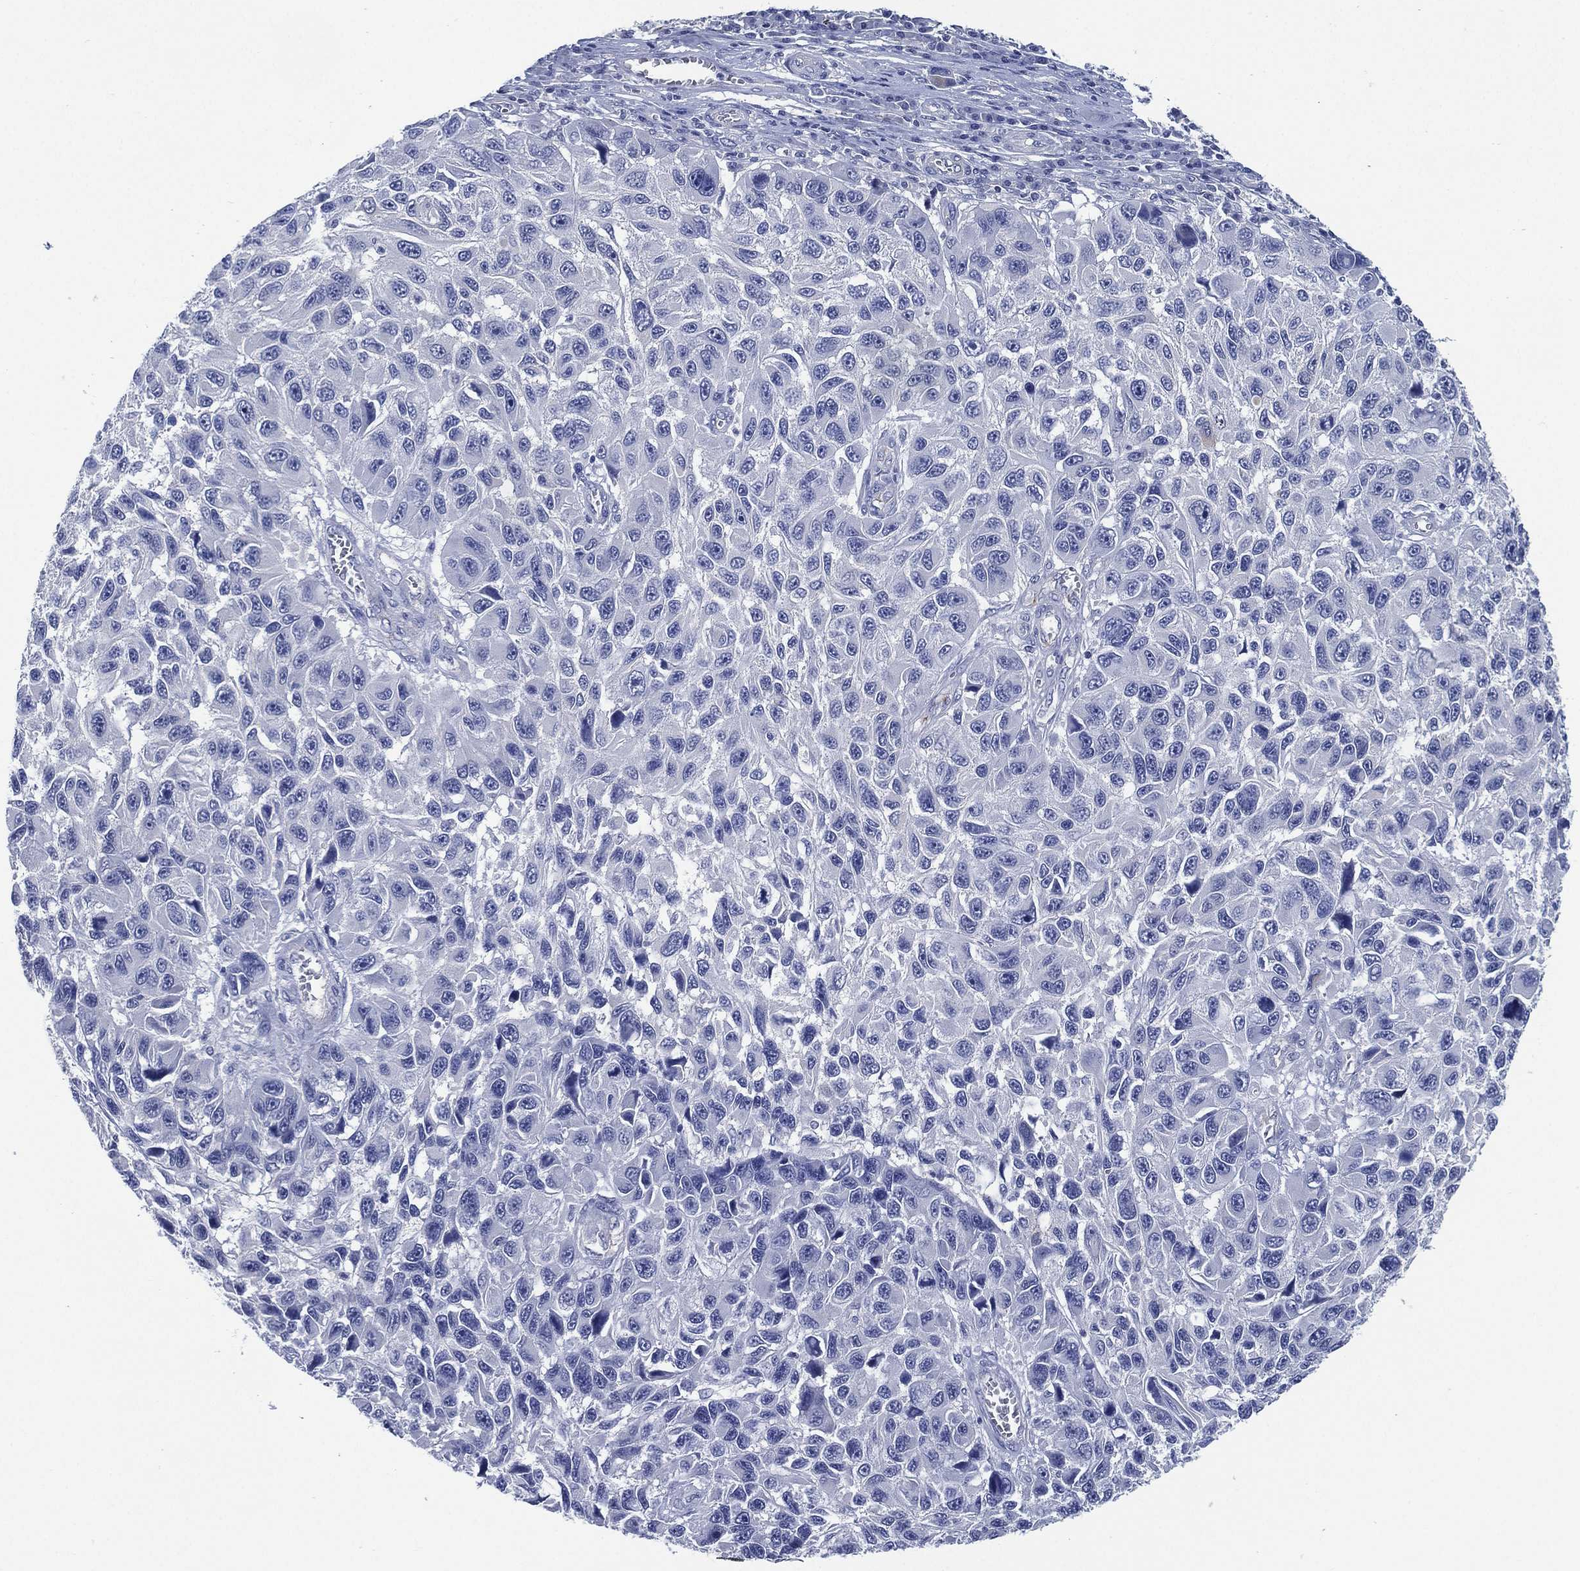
{"staining": {"intensity": "negative", "quantity": "none", "location": "none"}, "tissue": "melanoma", "cell_type": "Tumor cells", "image_type": "cancer", "snomed": [{"axis": "morphology", "description": "Malignant melanoma, NOS"}, {"axis": "topography", "description": "Skin"}], "caption": "The immunohistochemistry image has no significant positivity in tumor cells of melanoma tissue.", "gene": "C5orf46", "patient": {"sex": "male", "age": 53}}